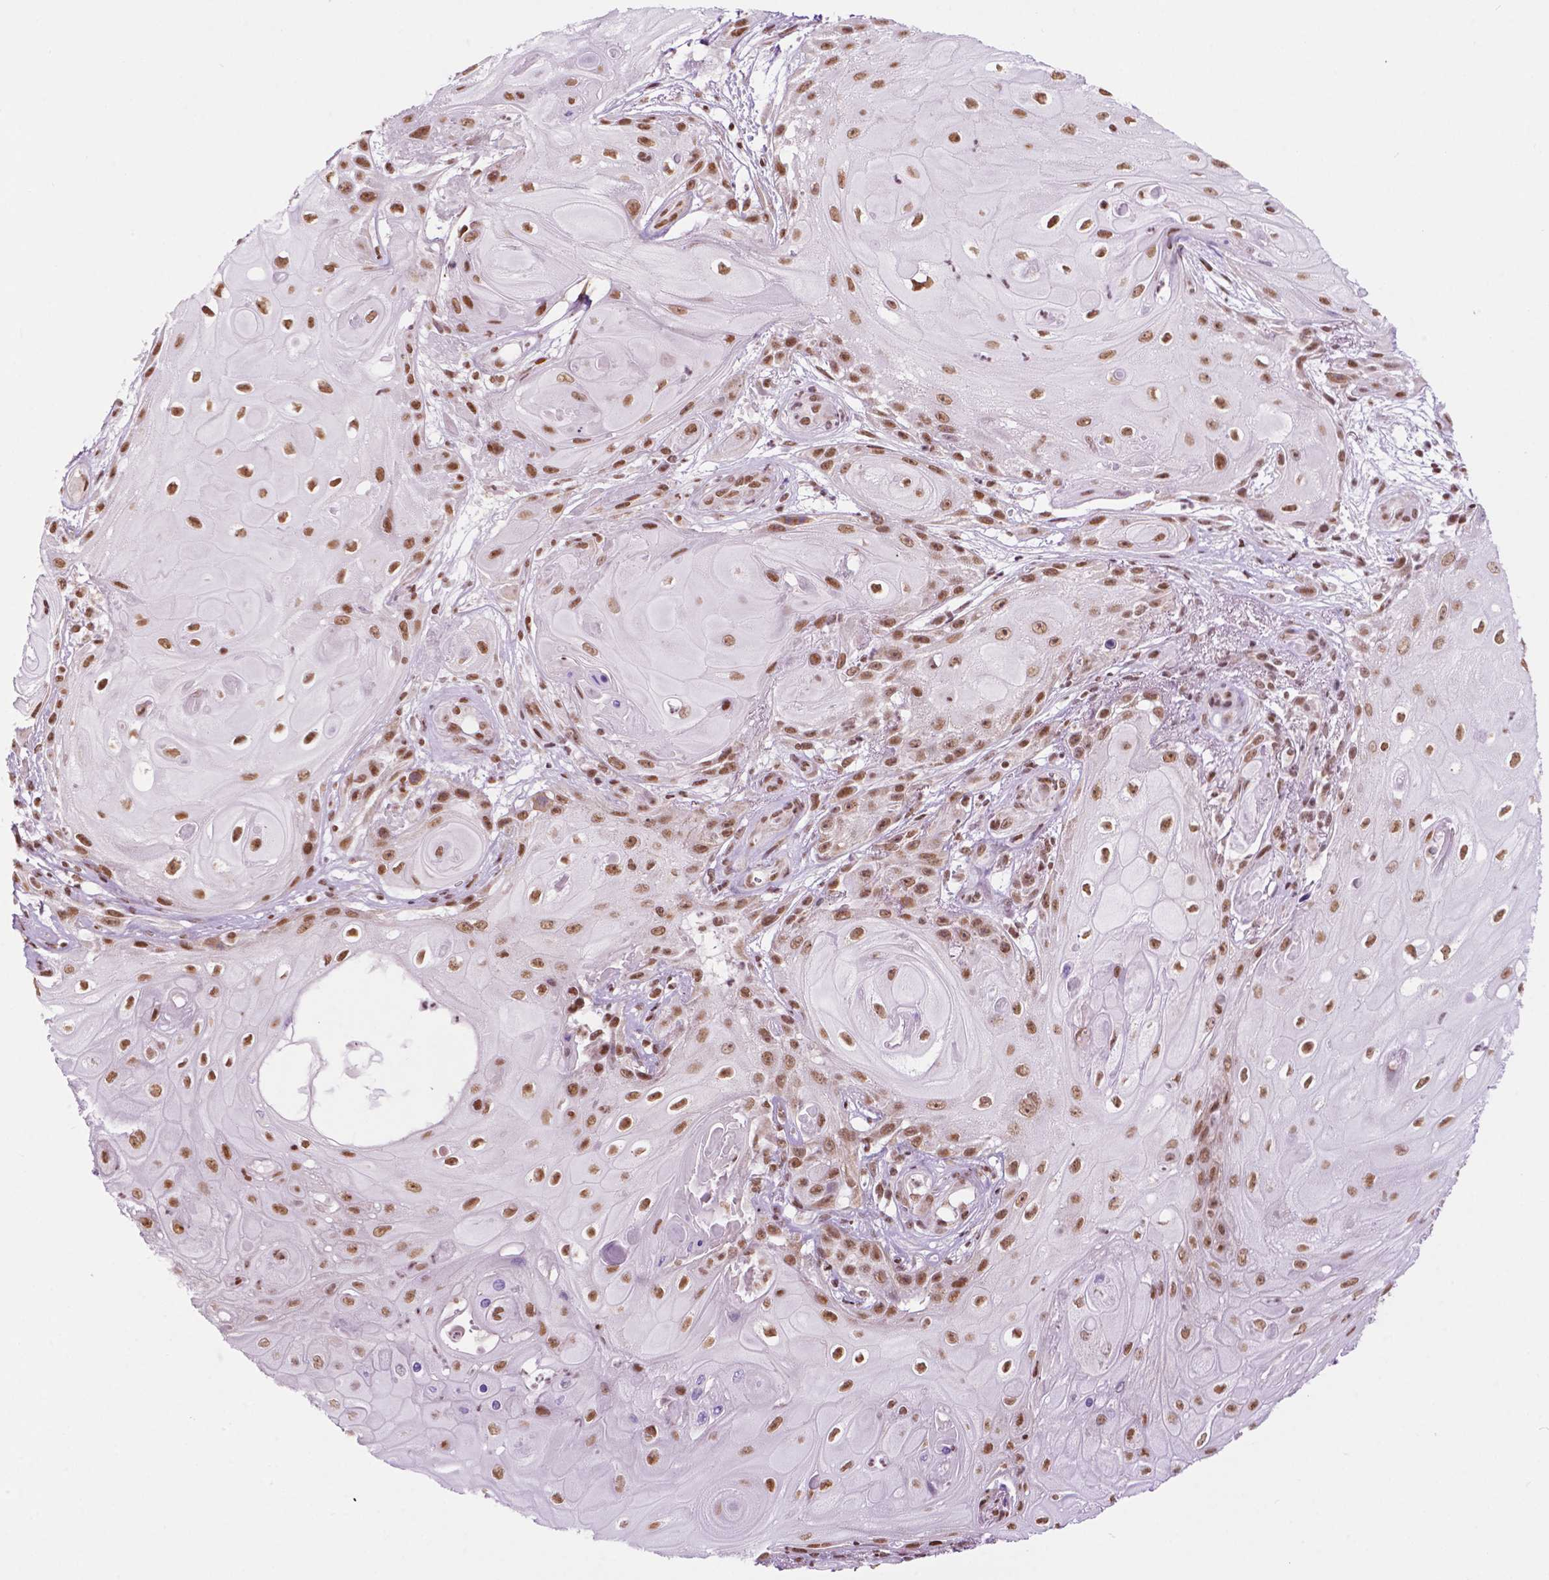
{"staining": {"intensity": "moderate", "quantity": ">75%", "location": "nuclear"}, "tissue": "skin cancer", "cell_type": "Tumor cells", "image_type": "cancer", "snomed": [{"axis": "morphology", "description": "Squamous cell carcinoma, NOS"}, {"axis": "topography", "description": "Skin"}], "caption": "Immunohistochemistry (IHC) micrograph of human skin cancer stained for a protein (brown), which shows medium levels of moderate nuclear positivity in about >75% of tumor cells.", "gene": "COL23A1", "patient": {"sex": "male", "age": 62}}